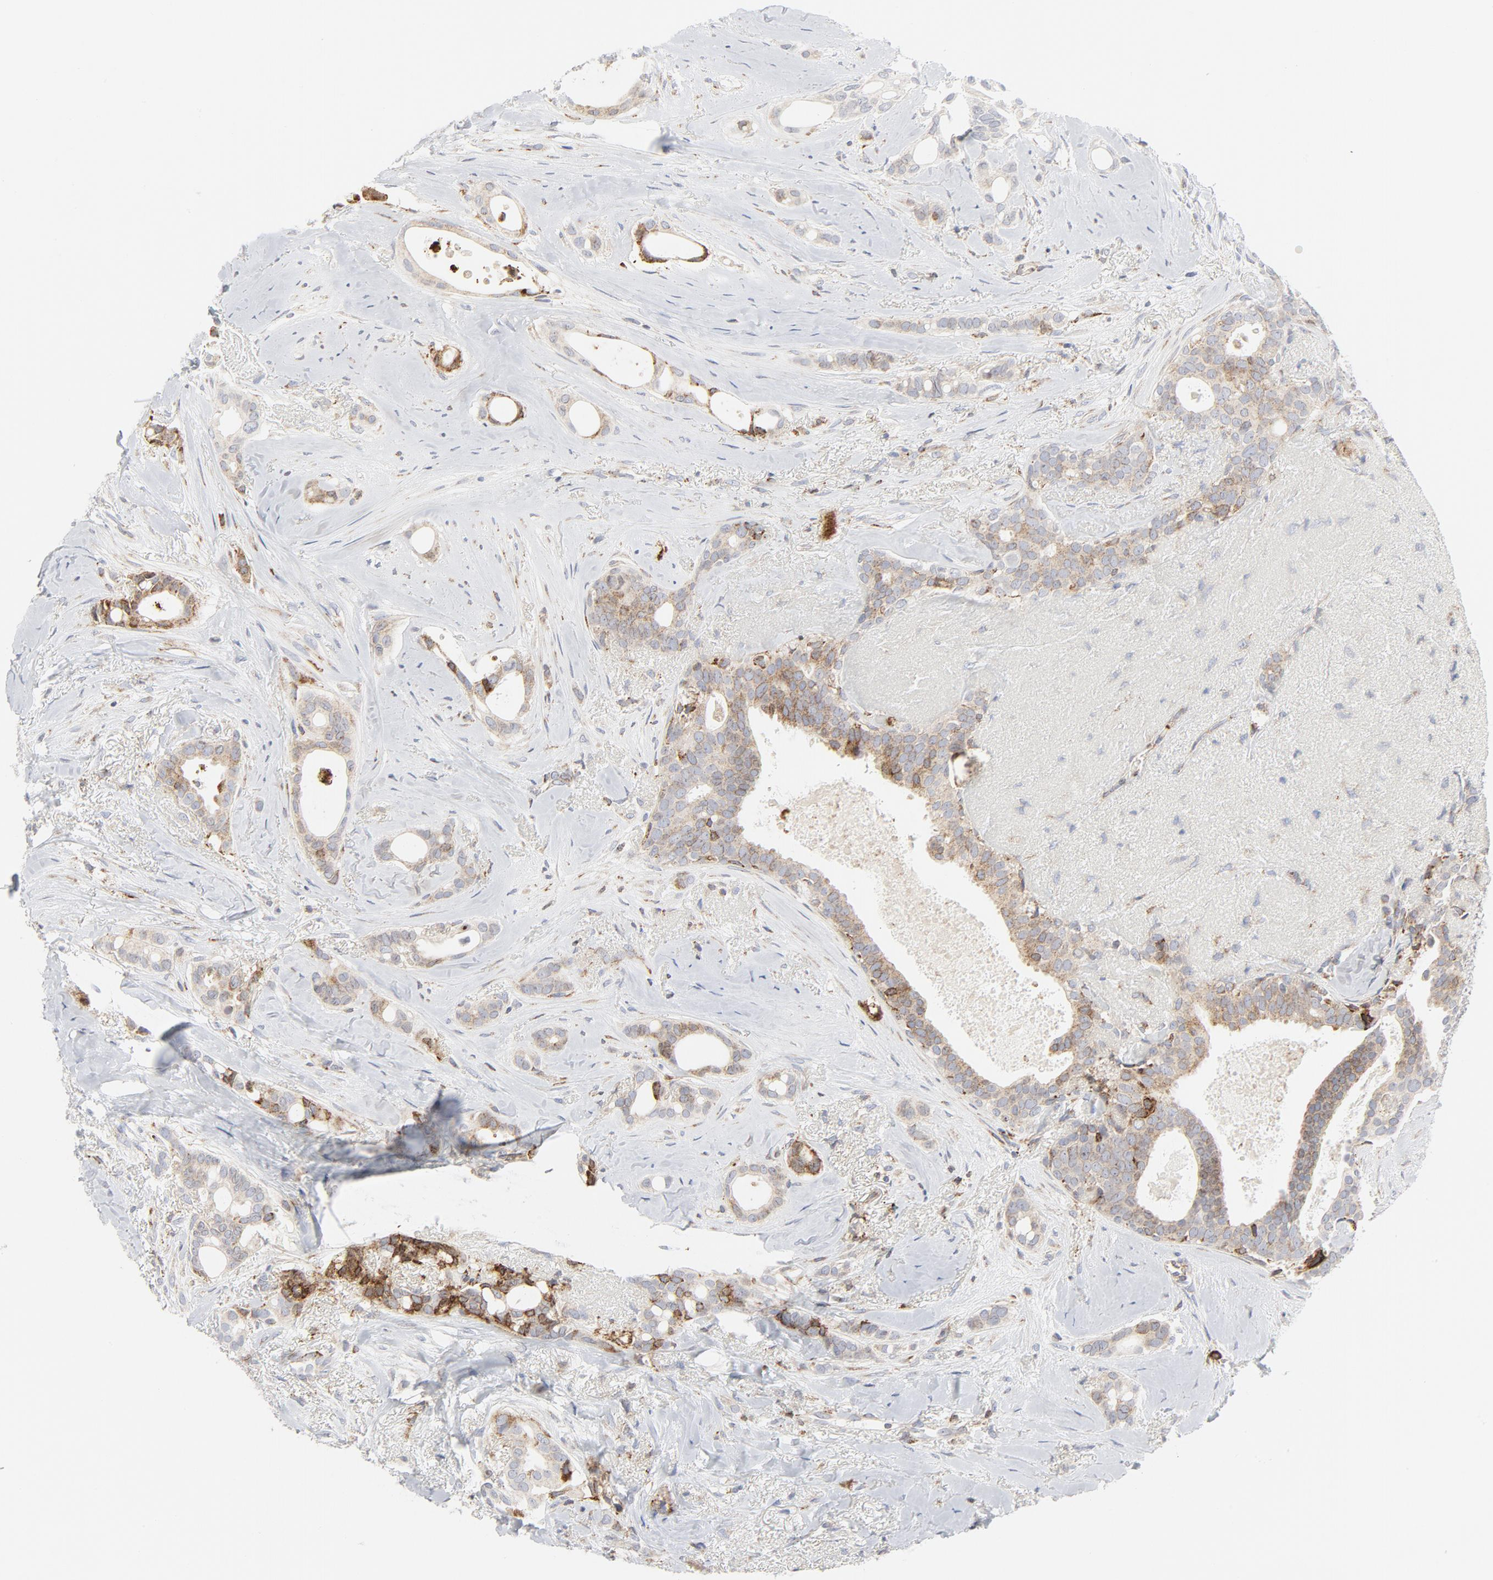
{"staining": {"intensity": "weak", "quantity": "25%-75%", "location": "cytoplasmic/membranous"}, "tissue": "breast cancer", "cell_type": "Tumor cells", "image_type": "cancer", "snomed": [{"axis": "morphology", "description": "Duct carcinoma"}, {"axis": "topography", "description": "Breast"}], "caption": "Immunohistochemistry staining of breast cancer (infiltrating ductal carcinoma), which reveals low levels of weak cytoplasmic/membranous staining in approximately 25%-75% of tumor cells indicating weak cytoplasmic/membranous protein staining. The staining was performed using DAB (3,3'-diaminobenzidine) (brown) for protein detection and nuclei were counterstained in hematoxylin (blue).", "gene": "LRP6", "patient": {"sex": "female", "age": 54}}